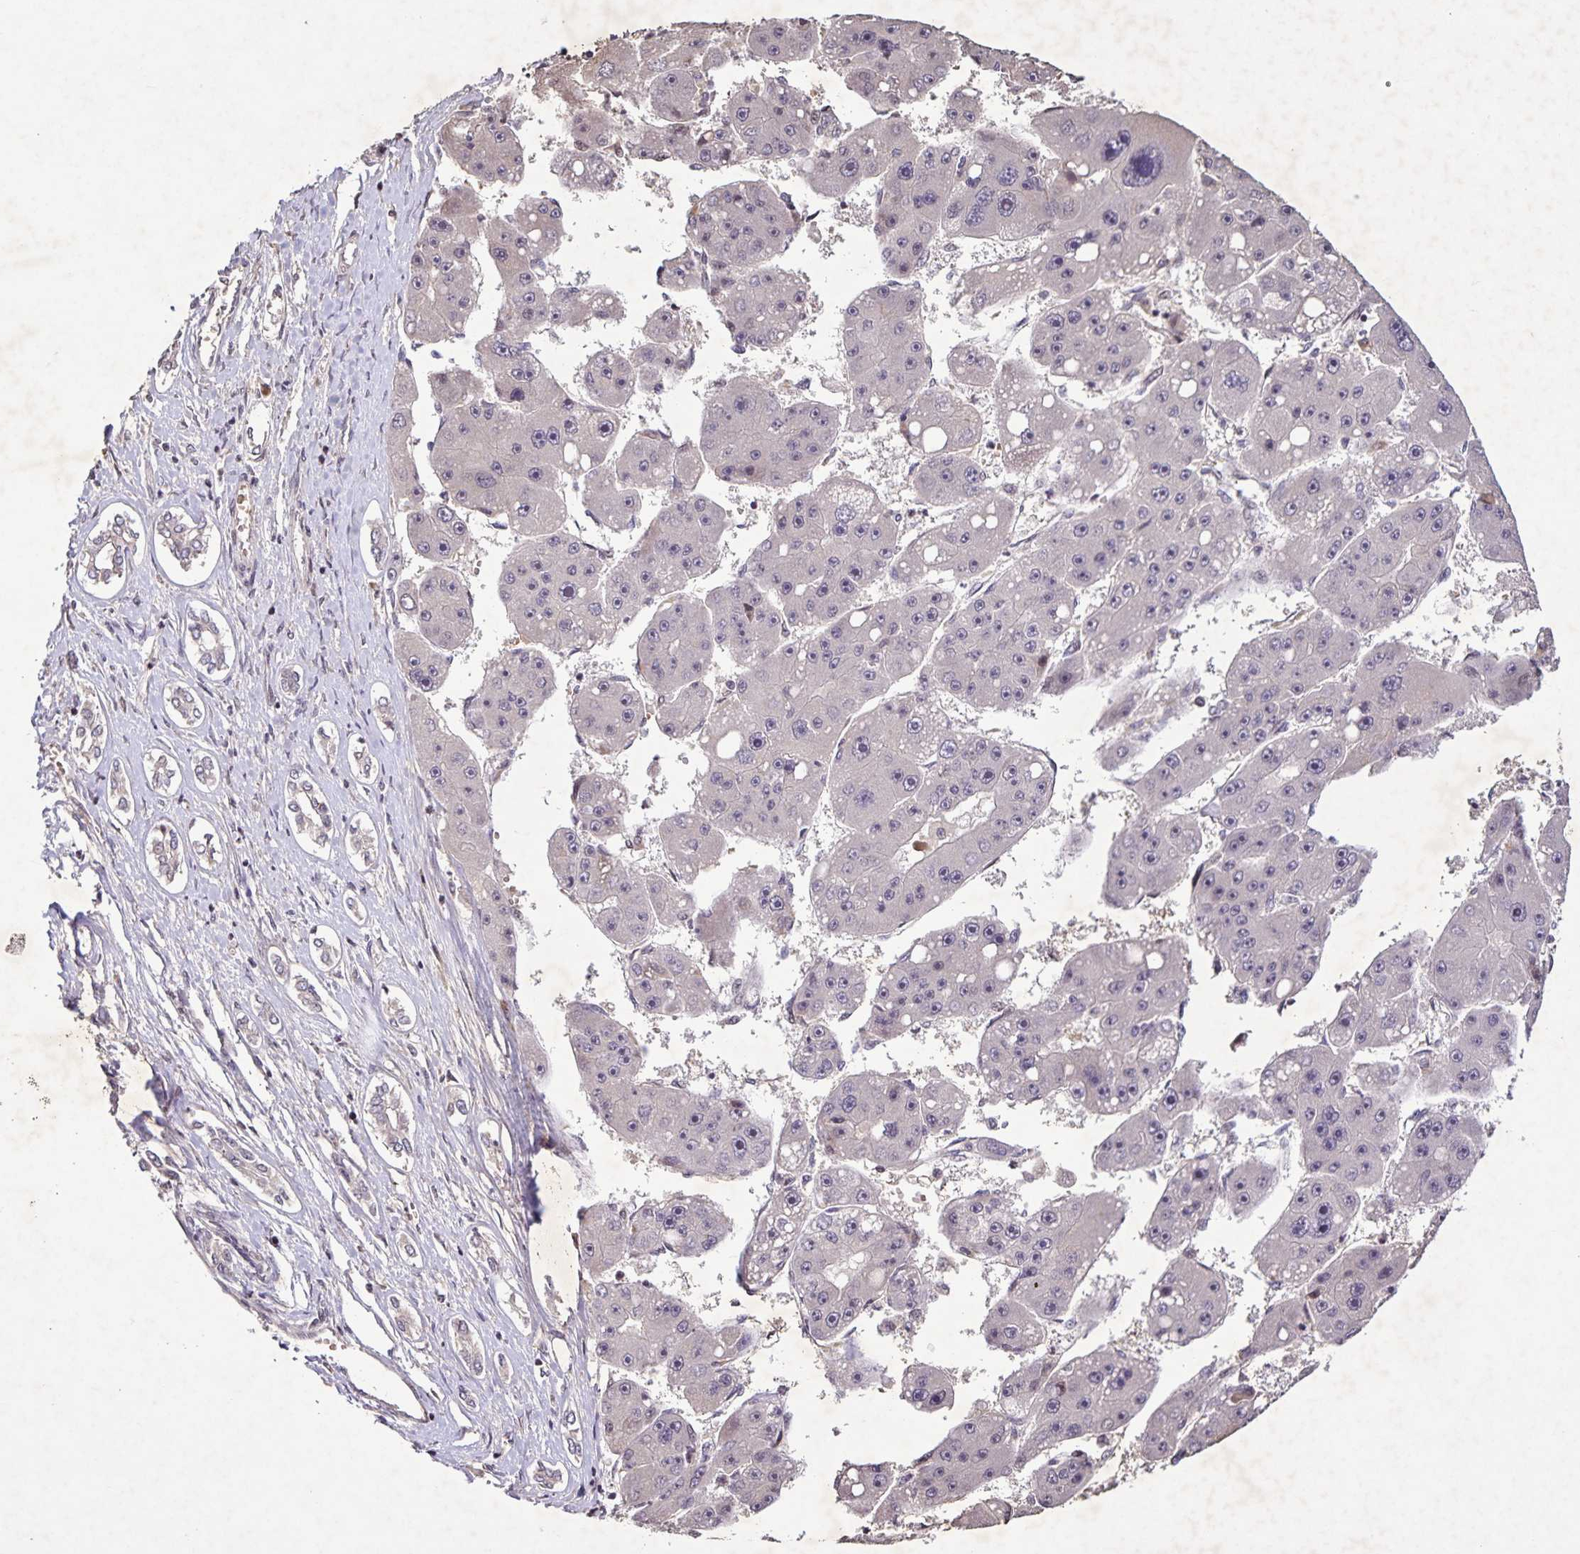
{"staining": {"intensity": "negative", "quantity": "none", "location": "none"}, "tissue": "liver cancer", "cell_type": "Tumor cells", "image_type": "cancer", "snomed": [{"axis": "morphology", "description": "Carcinoma, Hepatocellular, NOS"}, {"axis": "topography", "description": "Liver"}], "caption": "Tumor cells are negative for protein expression in human liver cancer (hepatocellular carcinoma).", "gene": "GDF2", "patient": {"sex": "female", "age": 61}}